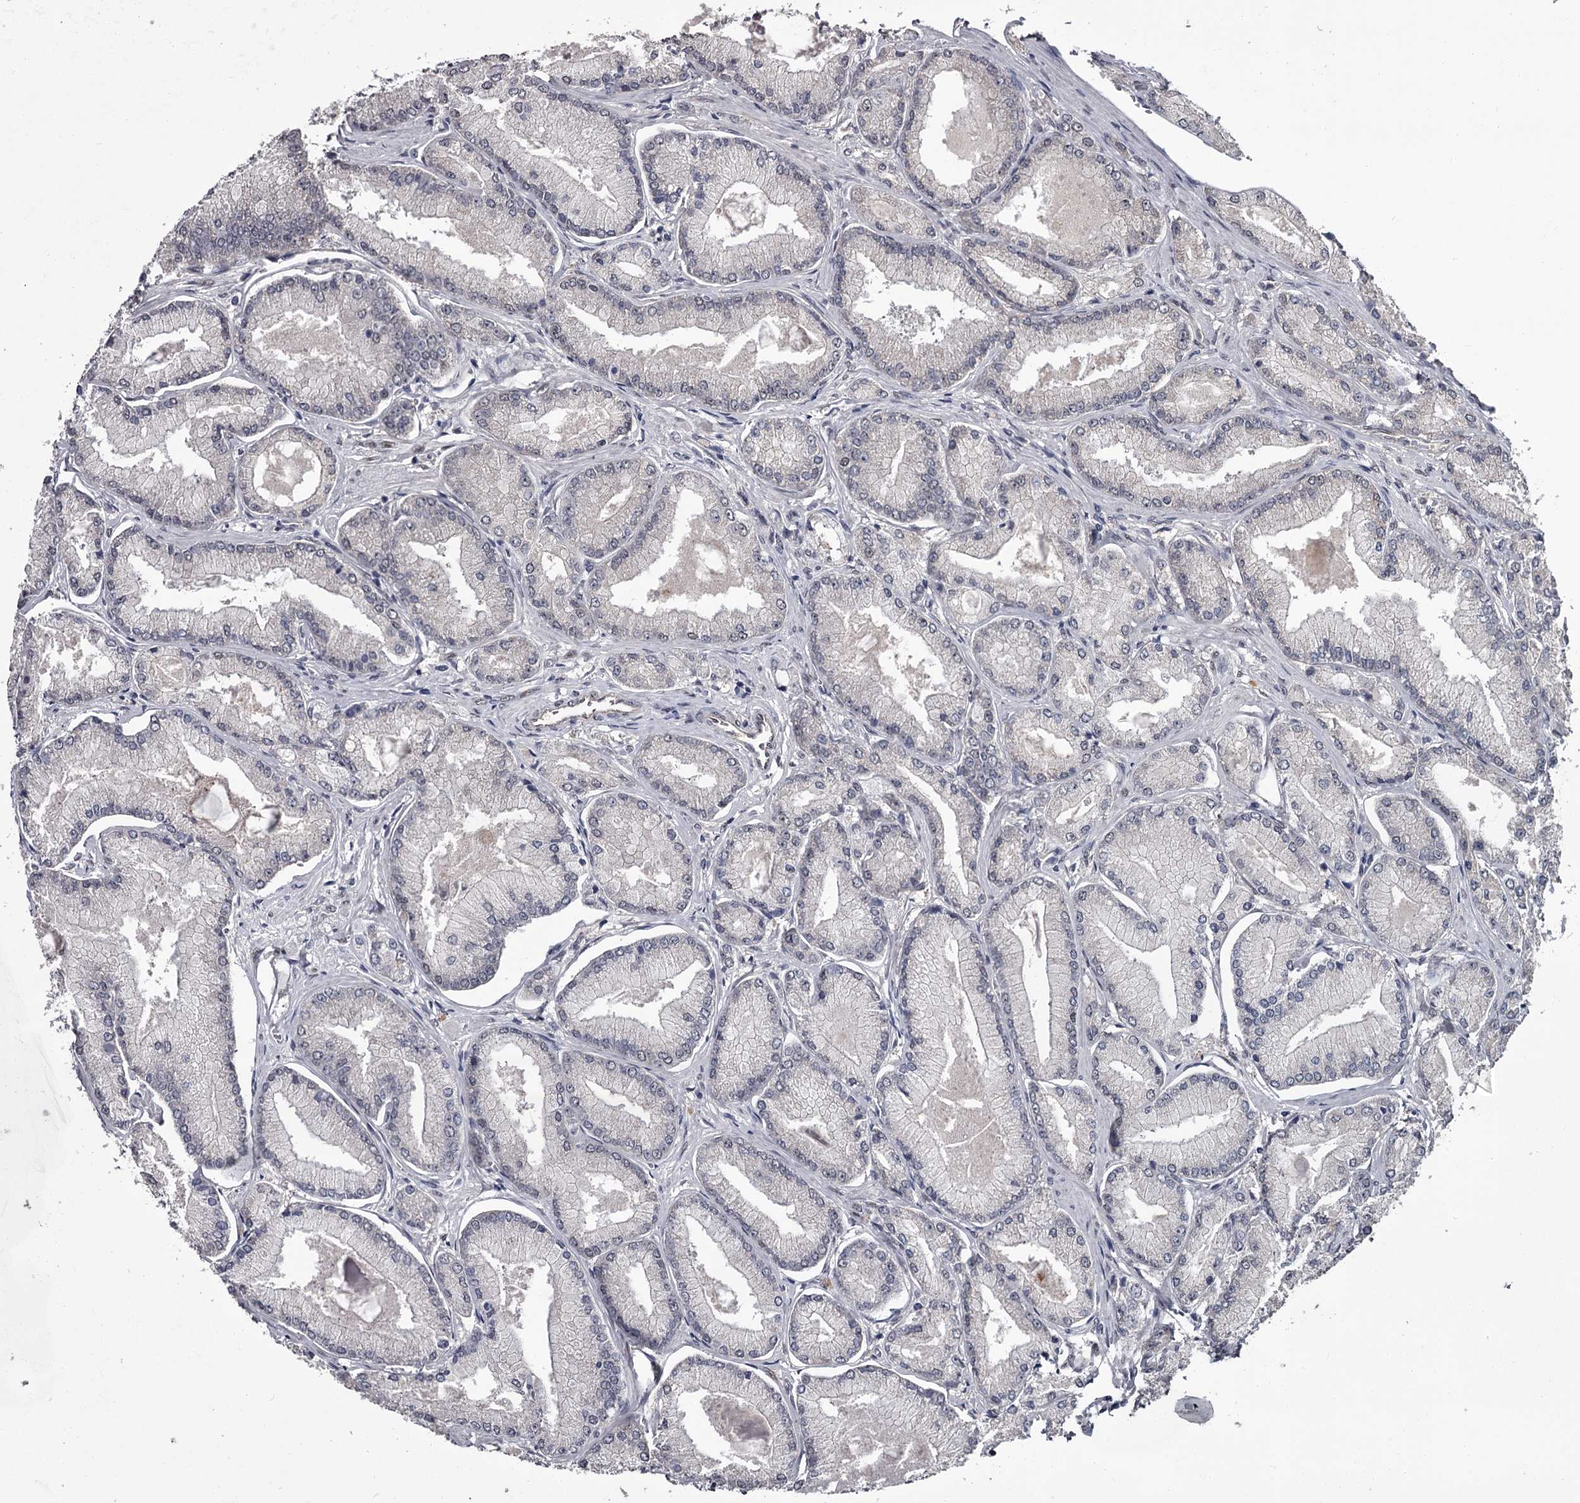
{"staining": {"intensity": "negative", "quantity": "none", "location": "none"}, "tissue": "prostate cancer", "cell_type": "Tumor cells", "image_type": "cancer", "snomed": [{"axis": "morphology", "description": "Adenocarcinoma, Low grade"}, {"axis": "topography", "description": "Prostate"}], "caption": "Immunohistochemistry image of human prostate cancer (adenocarcinoma (low-grade)) stained for a protein (brown), which shows no positivity in tumor cells.", "gene": "PRPF40B", "patient": {"sex": "male", "age": 74}}